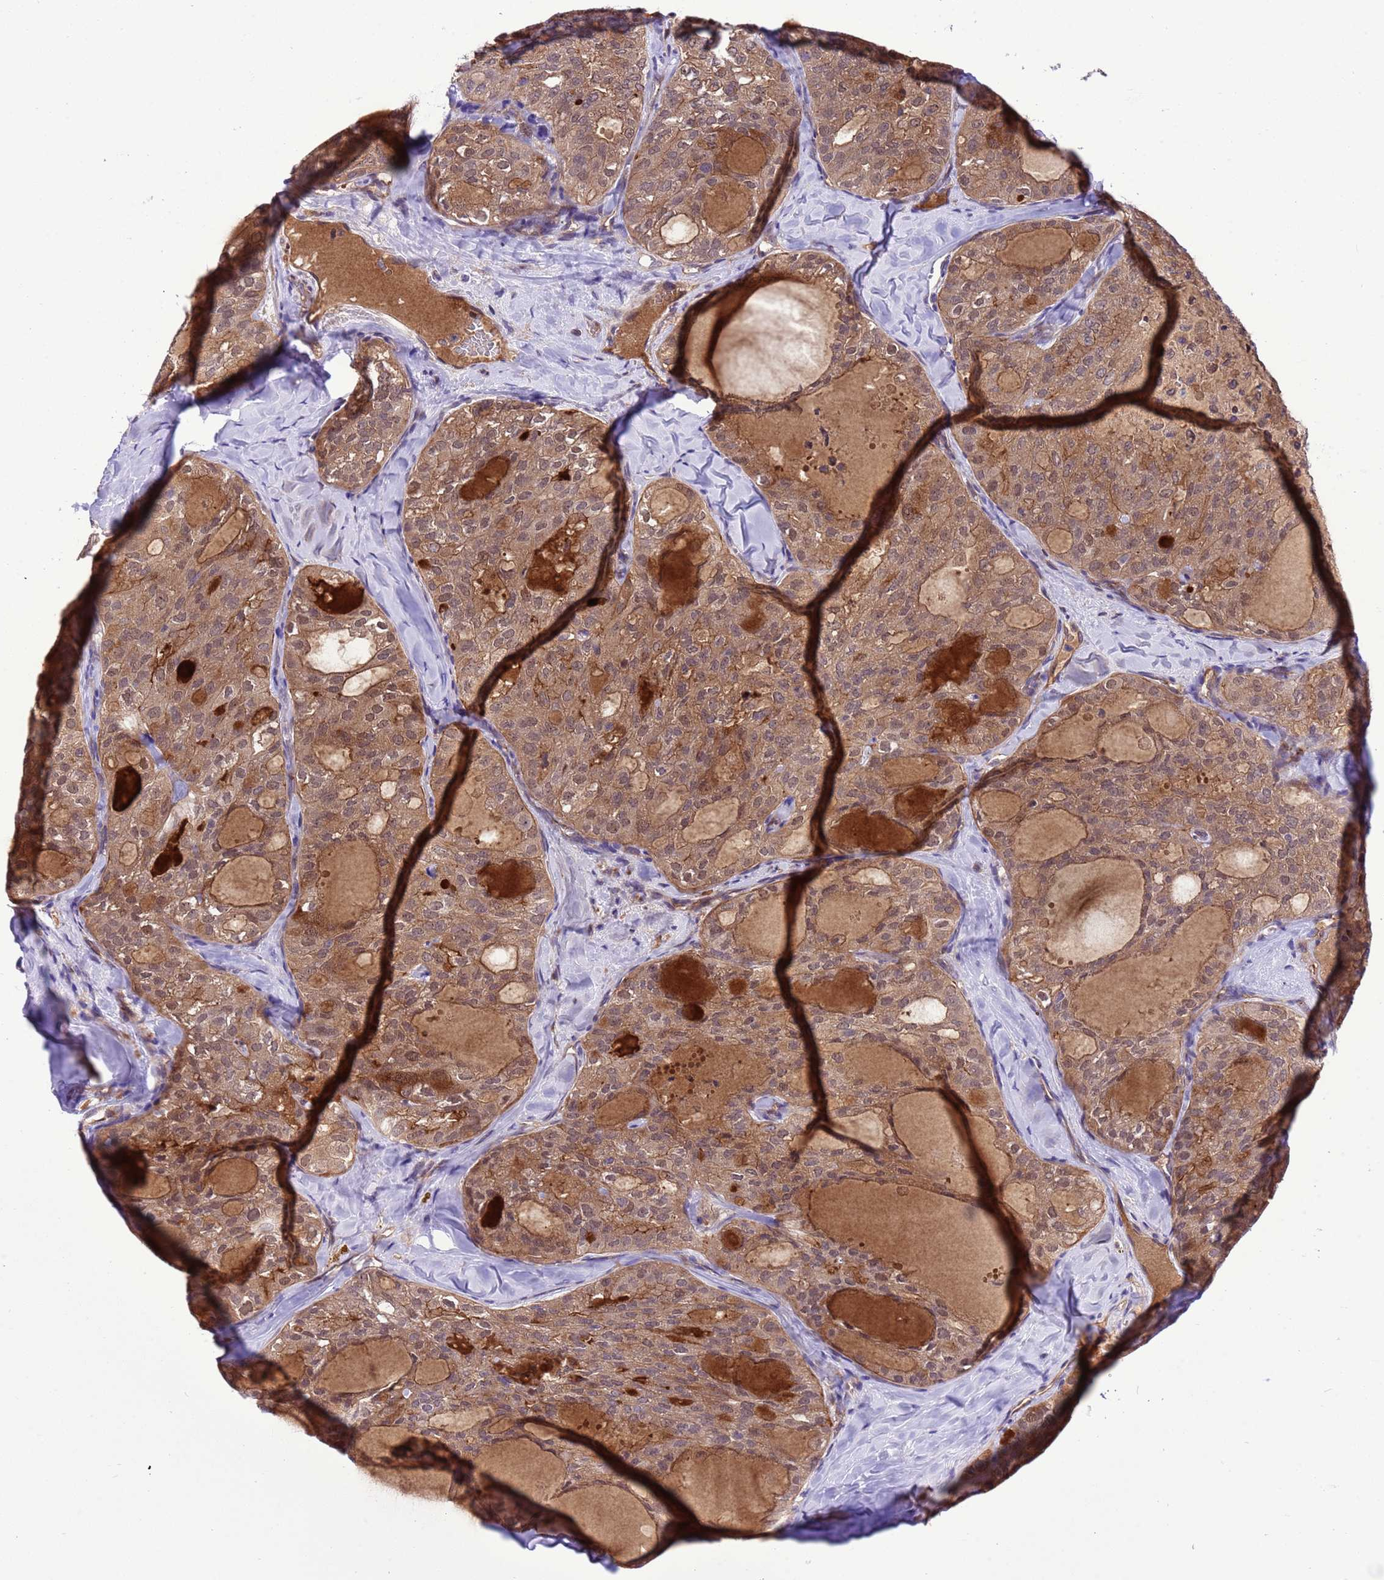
{"staining": {"intensity": "moderate", "quantity": ">75%", "location": "cytoplasmic/membranous,nuclear"}, "tissue": "thyroid cancer", "cell_type": "Tumor cells", "image_type": "cancer", "snomed": [{"axis": "morphology", "description": "Follicular adenoma carcinoma, NOS"}, {"axis": "topography", "description": "Thyroid gland"}], "caption": "This photomicrograph reveals thyroid cancer stained with immunohistochemistry (IHC) to label a protein in brown. The cytoplasmic/membranous and nuclear of tumor cells show moderate positivity for the protein. Nuclei are counter-stained blue.", "gene": "RASD1", "patient": {"sex": "male", "age": 75}}